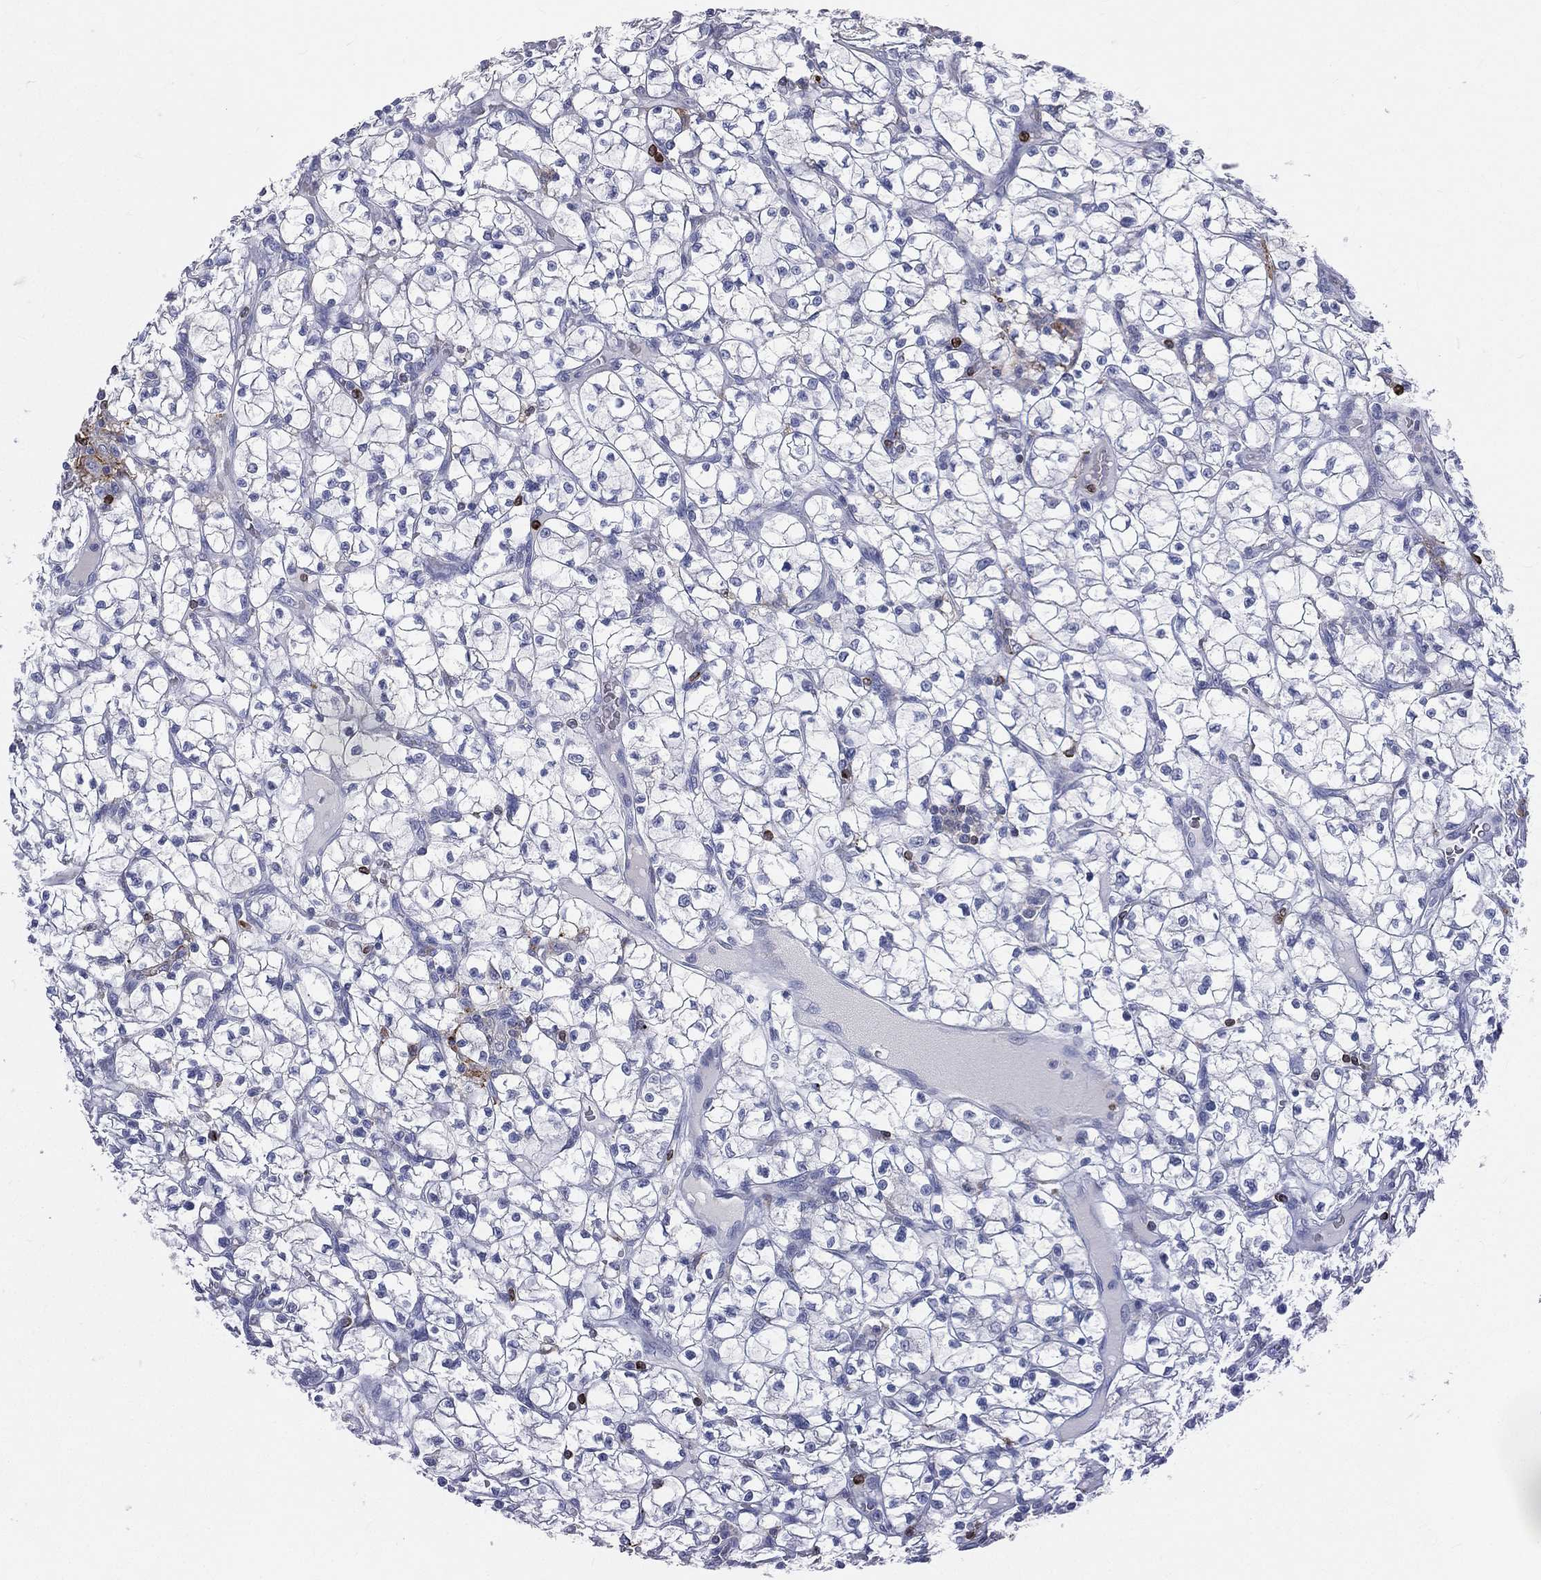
{"staining": {"intensity": "negative", "quantity": "none", "location": "none"}, "tissue": "renal cancer", "cell_type": "Tumor cells", "image_type": "cancer", "snomed": [{"axis": "morphology", "description": "Adenocarcinoma, NOS"}, {"axis": "topography", "description": "Kidney"}], "caption": "Micrograph shows no protein positivity in tumor cells of renal cancer tissue. (Stains: DAB (3,3'-diaminobenzidine) IHC with hematoxylin counter stain, Microscopy: brightfield microscopy at high magnification).", "gene": "CTSW", "patient": {"sex": "female", "age": 64}}